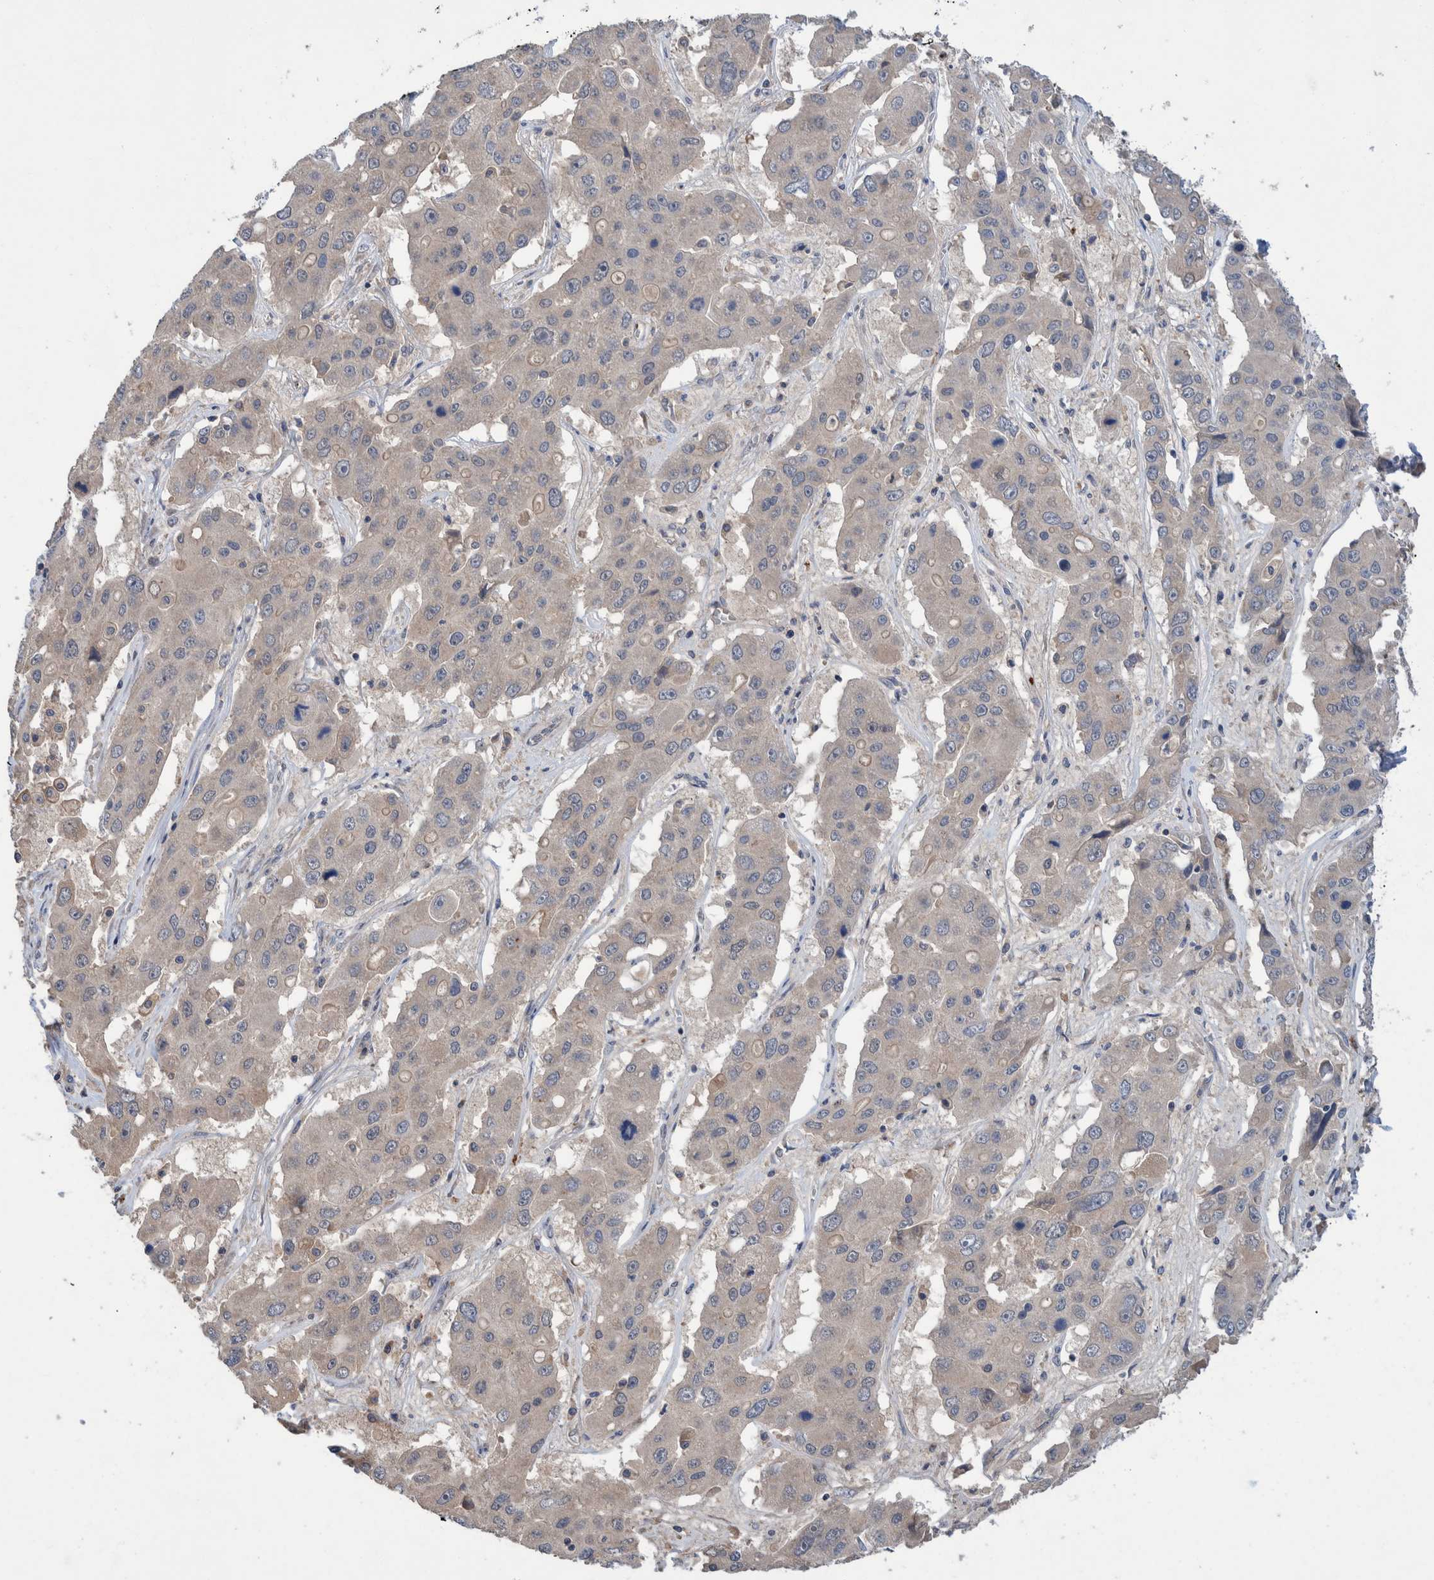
{"staining": {"intensity": "weak", "quantity": "<25%", "location": "cytoplasmic/membranous"}, "tissue": "liver cancer", "cell_type": "Tumor cells", "image_type": "cancer", "snomed": [{"axis": "morphology", "description": "Cholangiocarcinoma"}, {"axis": "topography", "description": "Liver"}], "caption": "Immunohistochemistry histopathology image of cholangiocarcinoma (liver) stained for a protein (brown), which shows no positivity in tumor cells.", "gene": "PLPBP", "patient": {"sex": "male", "age": 67}}